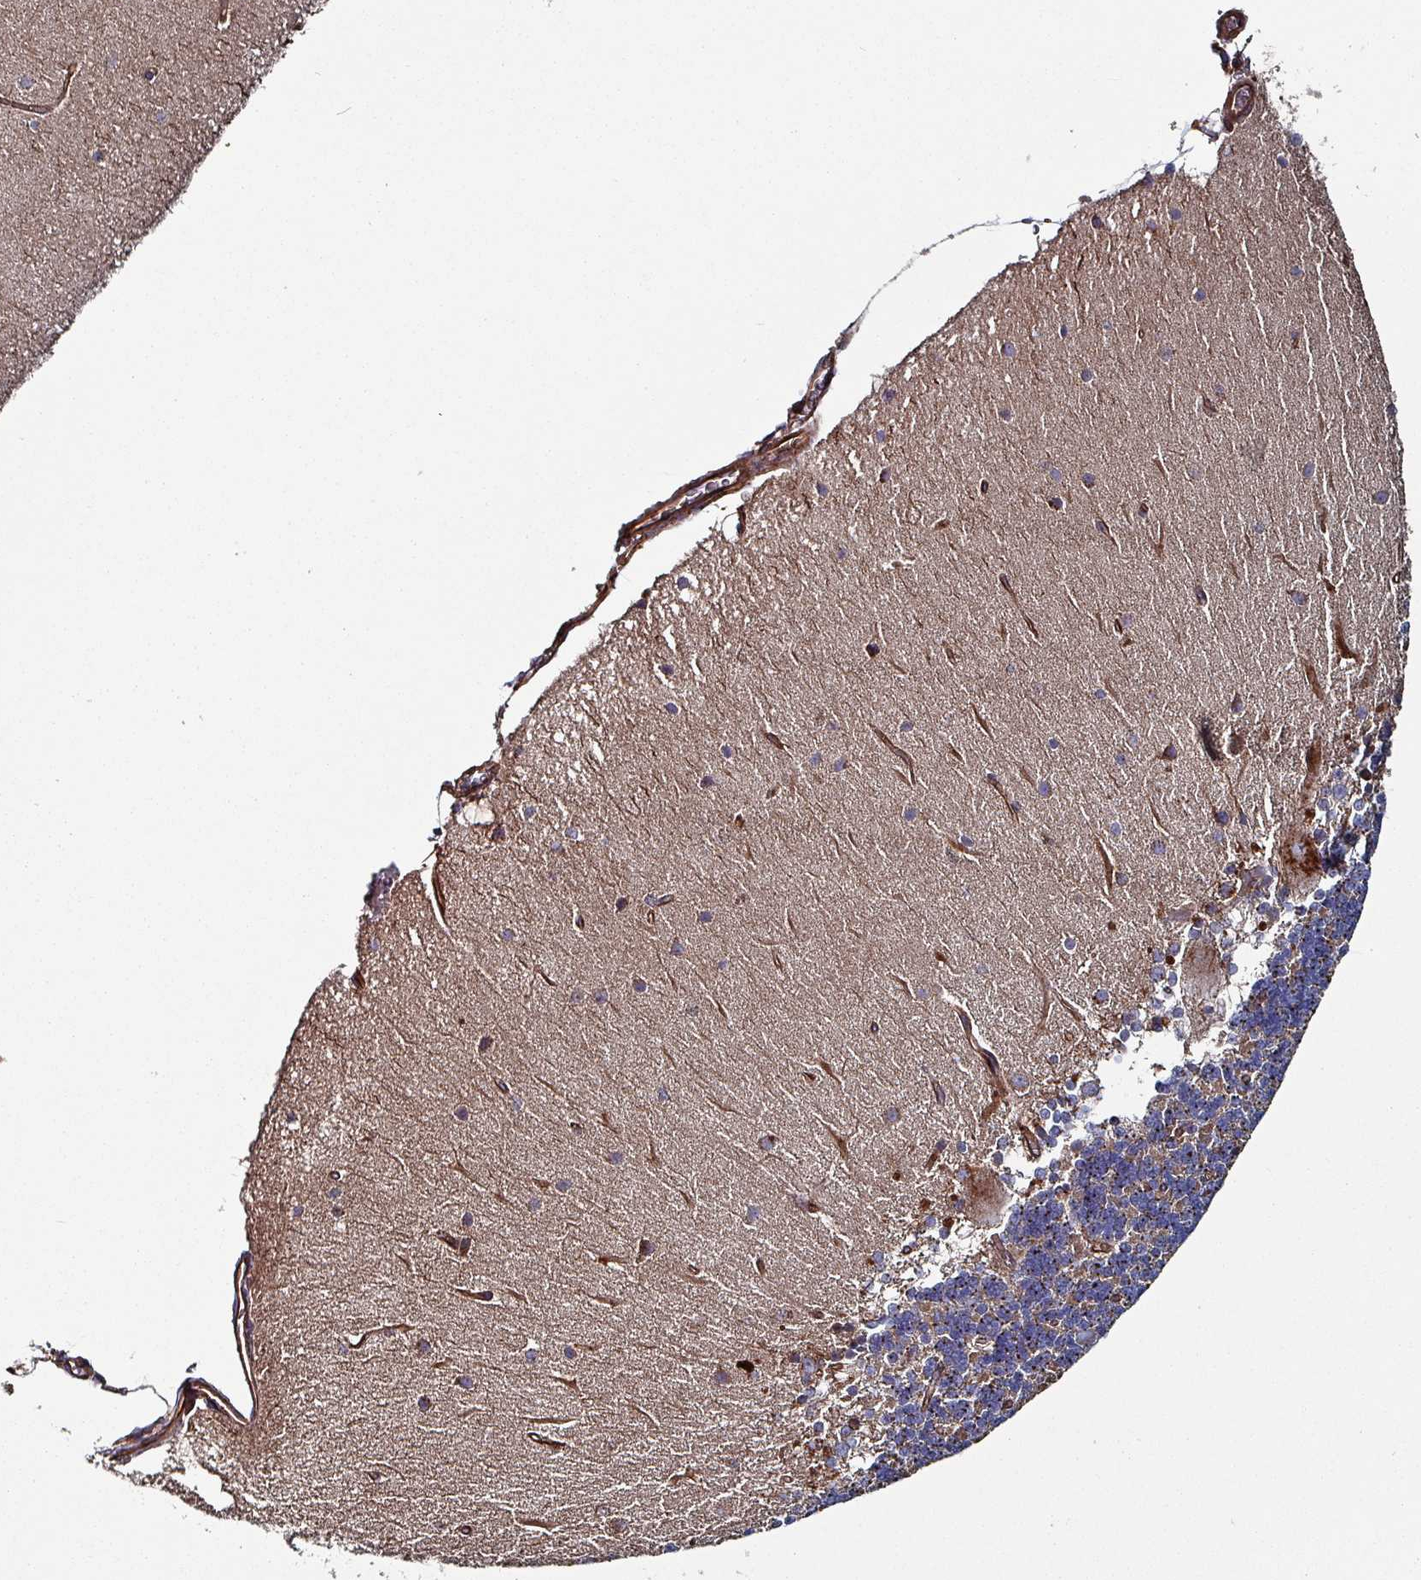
{"staining": {"intensity": "negative", "quantity": "none", "location": "none"}, "tissue": "cerebellum", "cell_type": "Cells in granular layer", "image_type": "normal", "snomed": [{"axis": "morphology", "description": "Normal tissue, NOS"}, {"axis": "topography", "description": "Cerebellum"}], "caption": "Cells in granular layer are negative for brown protein staining in normal cerebellum.", "gene": "ANO10", "patient": {"sex": "female", "age": 54}}